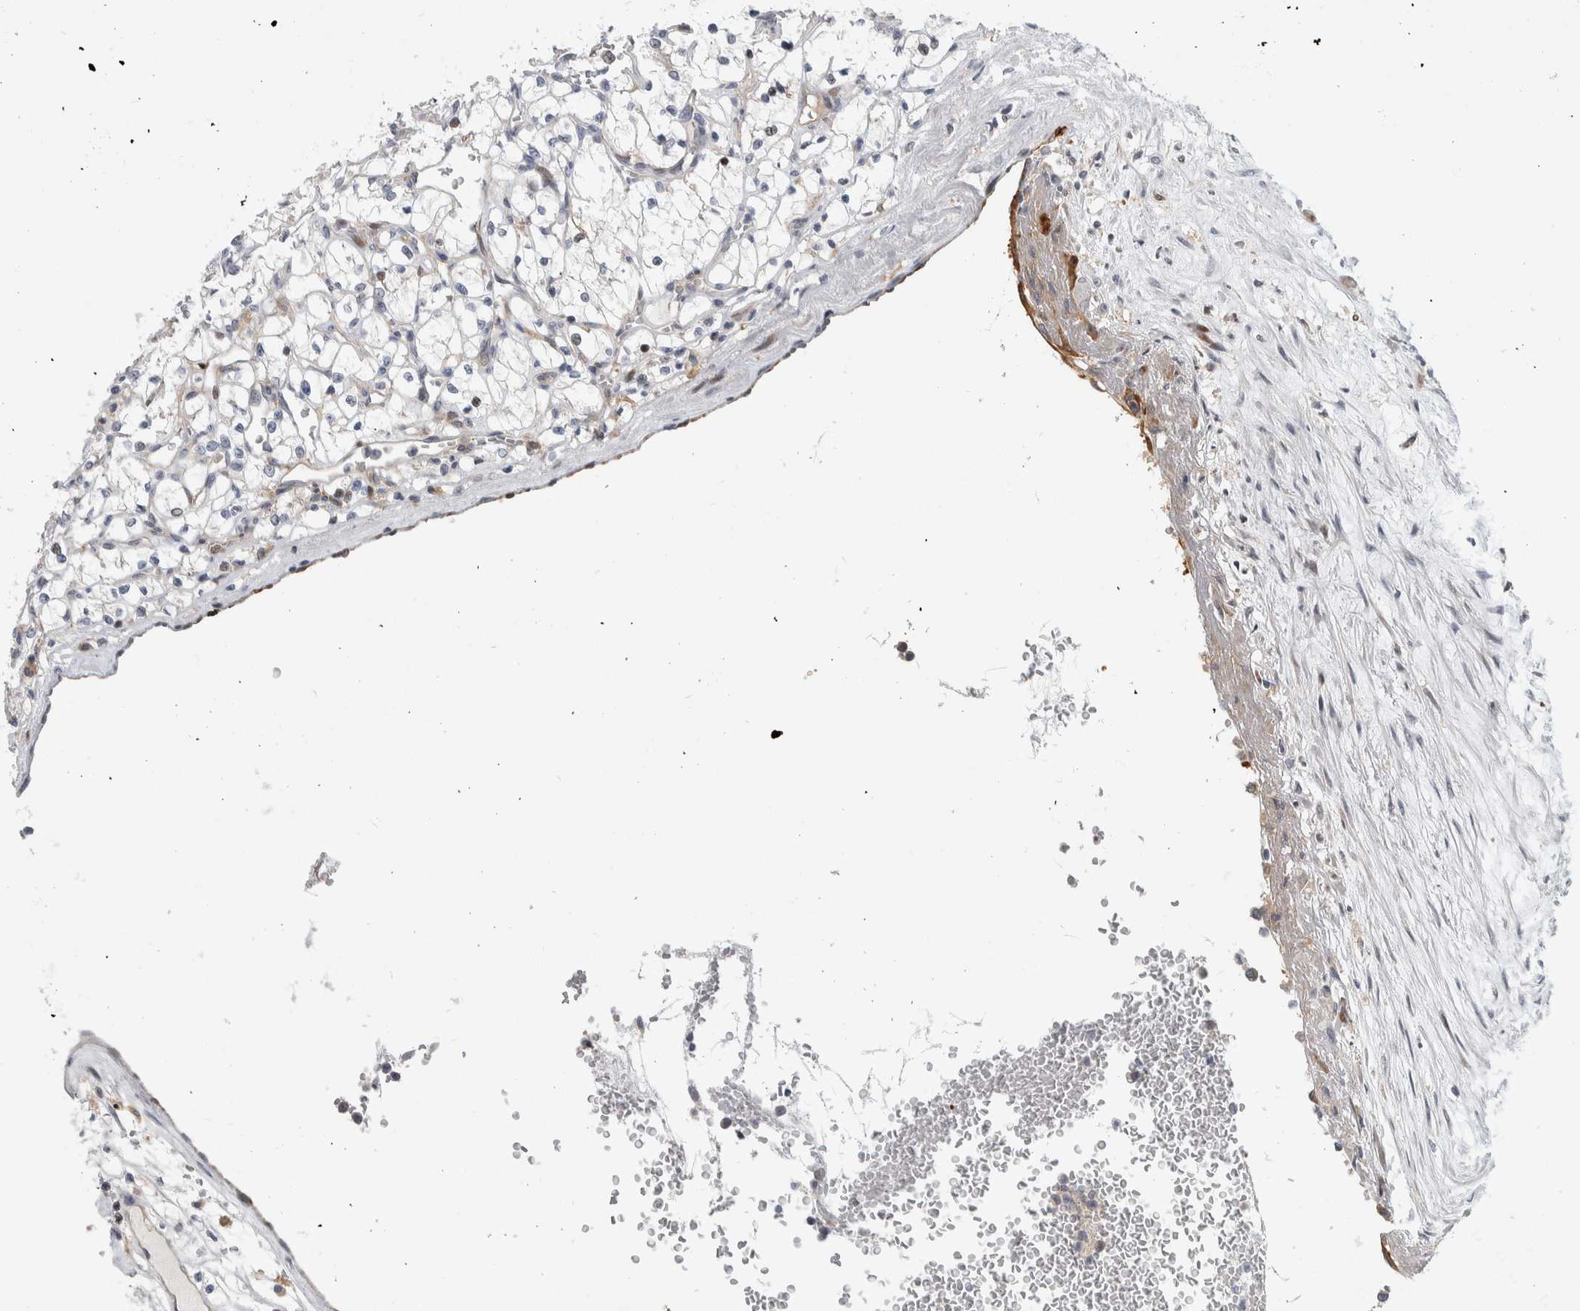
{"staining": {"intensity": "weak", "quantity": "<25%", "location": "nuclear"}, "tissue": "renal cancer", "cell_type": "Tumor cells", "image_type": "cancer", "snomed": [{"axis": "morphology", "description": "Adenocarcinoma, NOS"}, {"axis": "topography", "description": "Kidney"}], "caption": "Immunohistochemistry (IHC) histopathology image of neoplastic tissue: human renal cancer stained with DAB demonstrates no significant protein positivity in tumor cells.", "gene": "MSL1", "patient": {"sex": "female", "age": 69}}